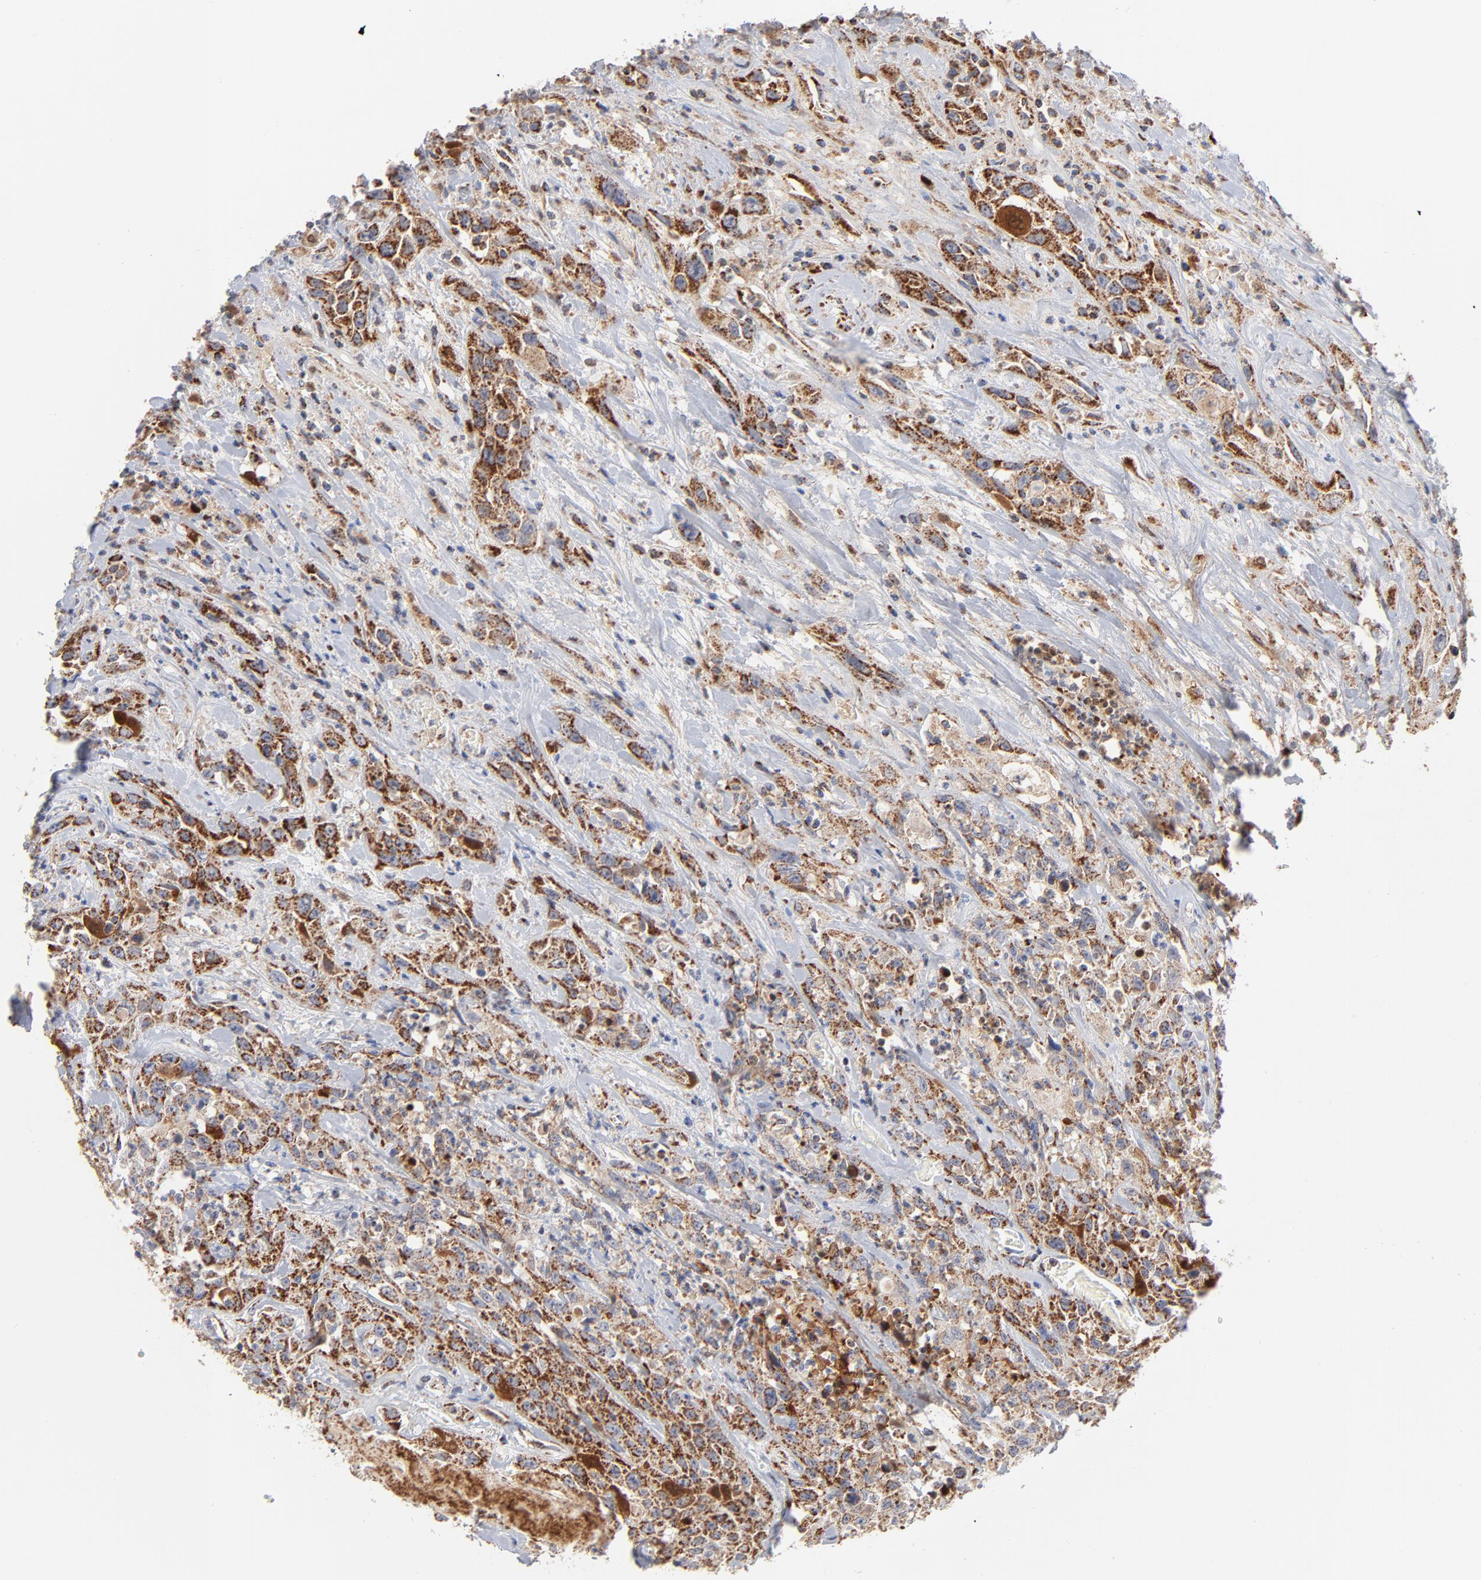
{"staining": {"intensity": "strong", "quantity": ">75%", "location": "cytoplasmic/membranous"}, "tissue": "urothelial cancer", "cell_type": "Tumor cells", "image_type": "cancer", "snomed": [{"axis": "morphology", "description": "Urothelial carcinoma, High grade"}, {"axis": "topography", "description": "Urinary bladder"}], "caption": "Immunohistochemical staining of high-grade urothelial carcinoma displays strong cytoplasmic/membranous protein positivity in approximately >75% of tumor cells. The protein is shown in brown color, while the nuclei are stained blue.", "gene": "DIABLO", "patient": {"sex": "female", "age": 84}}